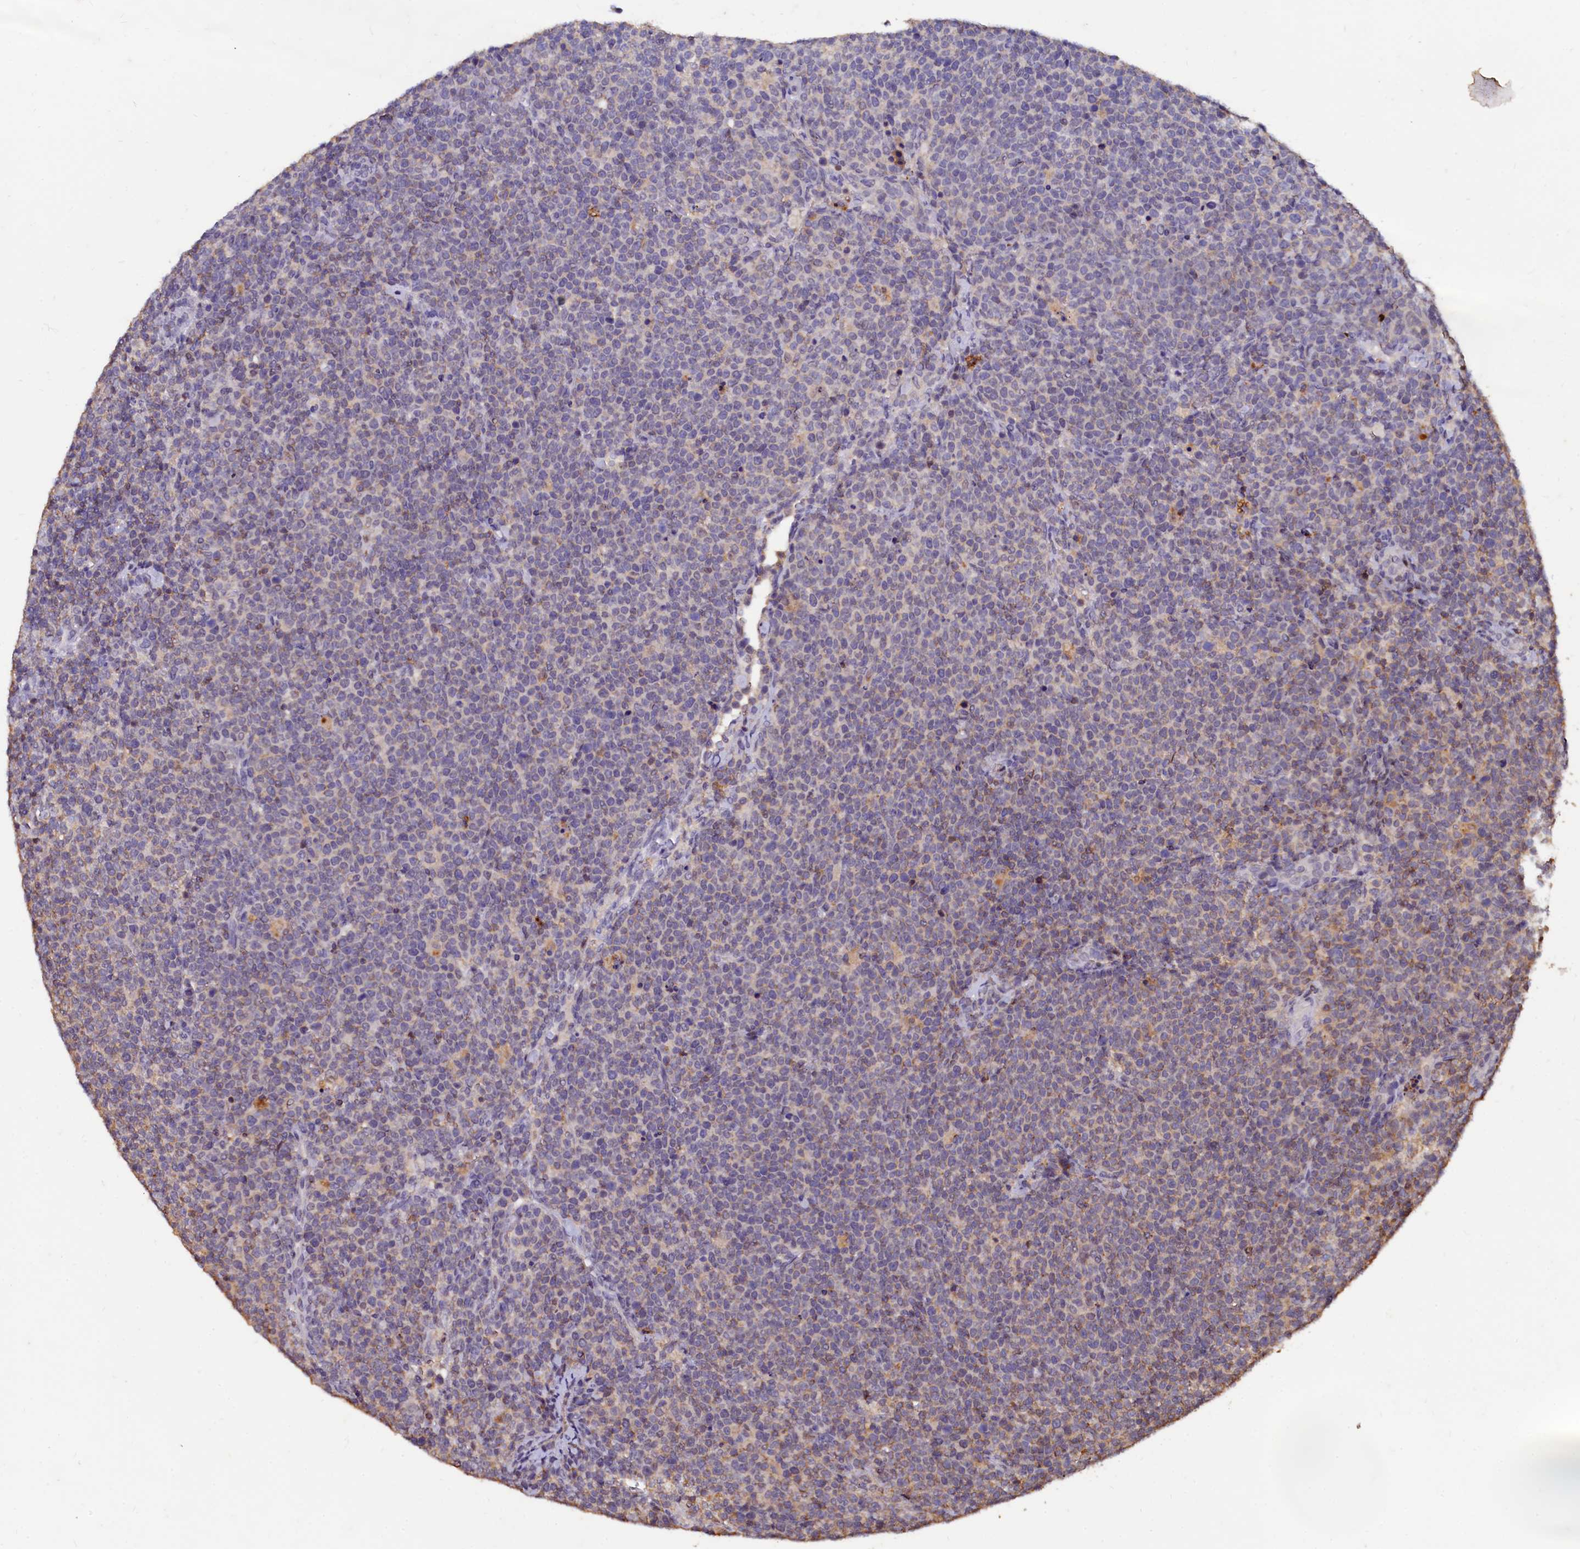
{"staining": {"intensity": "negative", "quantity": "none", "location": "none"}, "tissue": "lymphoma", "cell_type": "Tumor cells", "image_type": "cancer", "snomed": [{"axis": "morphology", "description": "Malignant lymphoma, non-Hodgkin's type, High grade"}, {"axis": "topography", "description": "Lymph node"}], "caption": "Lymphoma stained for a protein using IHC displays no expression tumor cells.", "gene": "CSTPP1", "patient": {"sex": "male", "age": 61}}